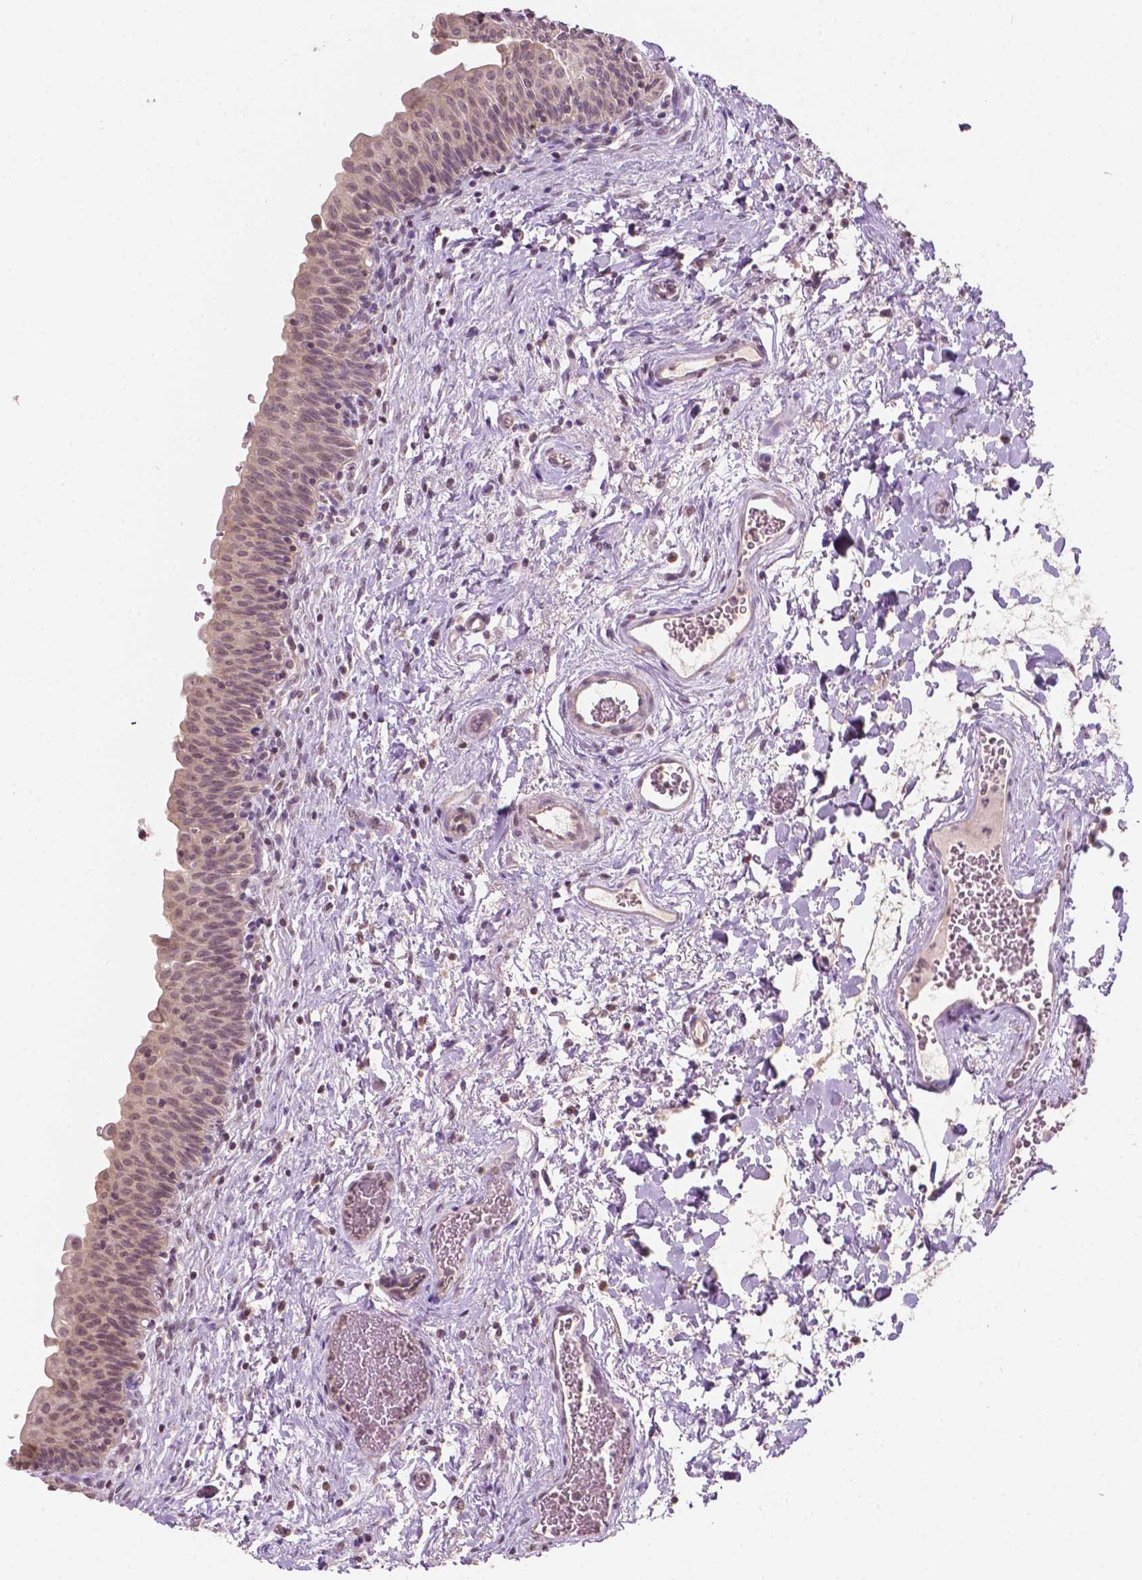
{"staining": {"intensity": "weak", "quantity": ">75%", "location": "cytoplasmic/membranous"}, "tissue": "urinary bladder", "cell_type": "Urothelial cells", "image_type": "normal", "snomed": [{"axis": "morphology", "description": "Normal tissue, NOS"}, {"axis": "topography", "description": "Urinary bladder"}], "caption": "About >75% of urothelial cells in unremarkable urinary bladder demonstrate weak cytoplasmic/membranous protein positivity as visualized by brown immunohistochemical staining.", "gene": "NOS1AP", "patient": {"sex": "male", "age": 56}}